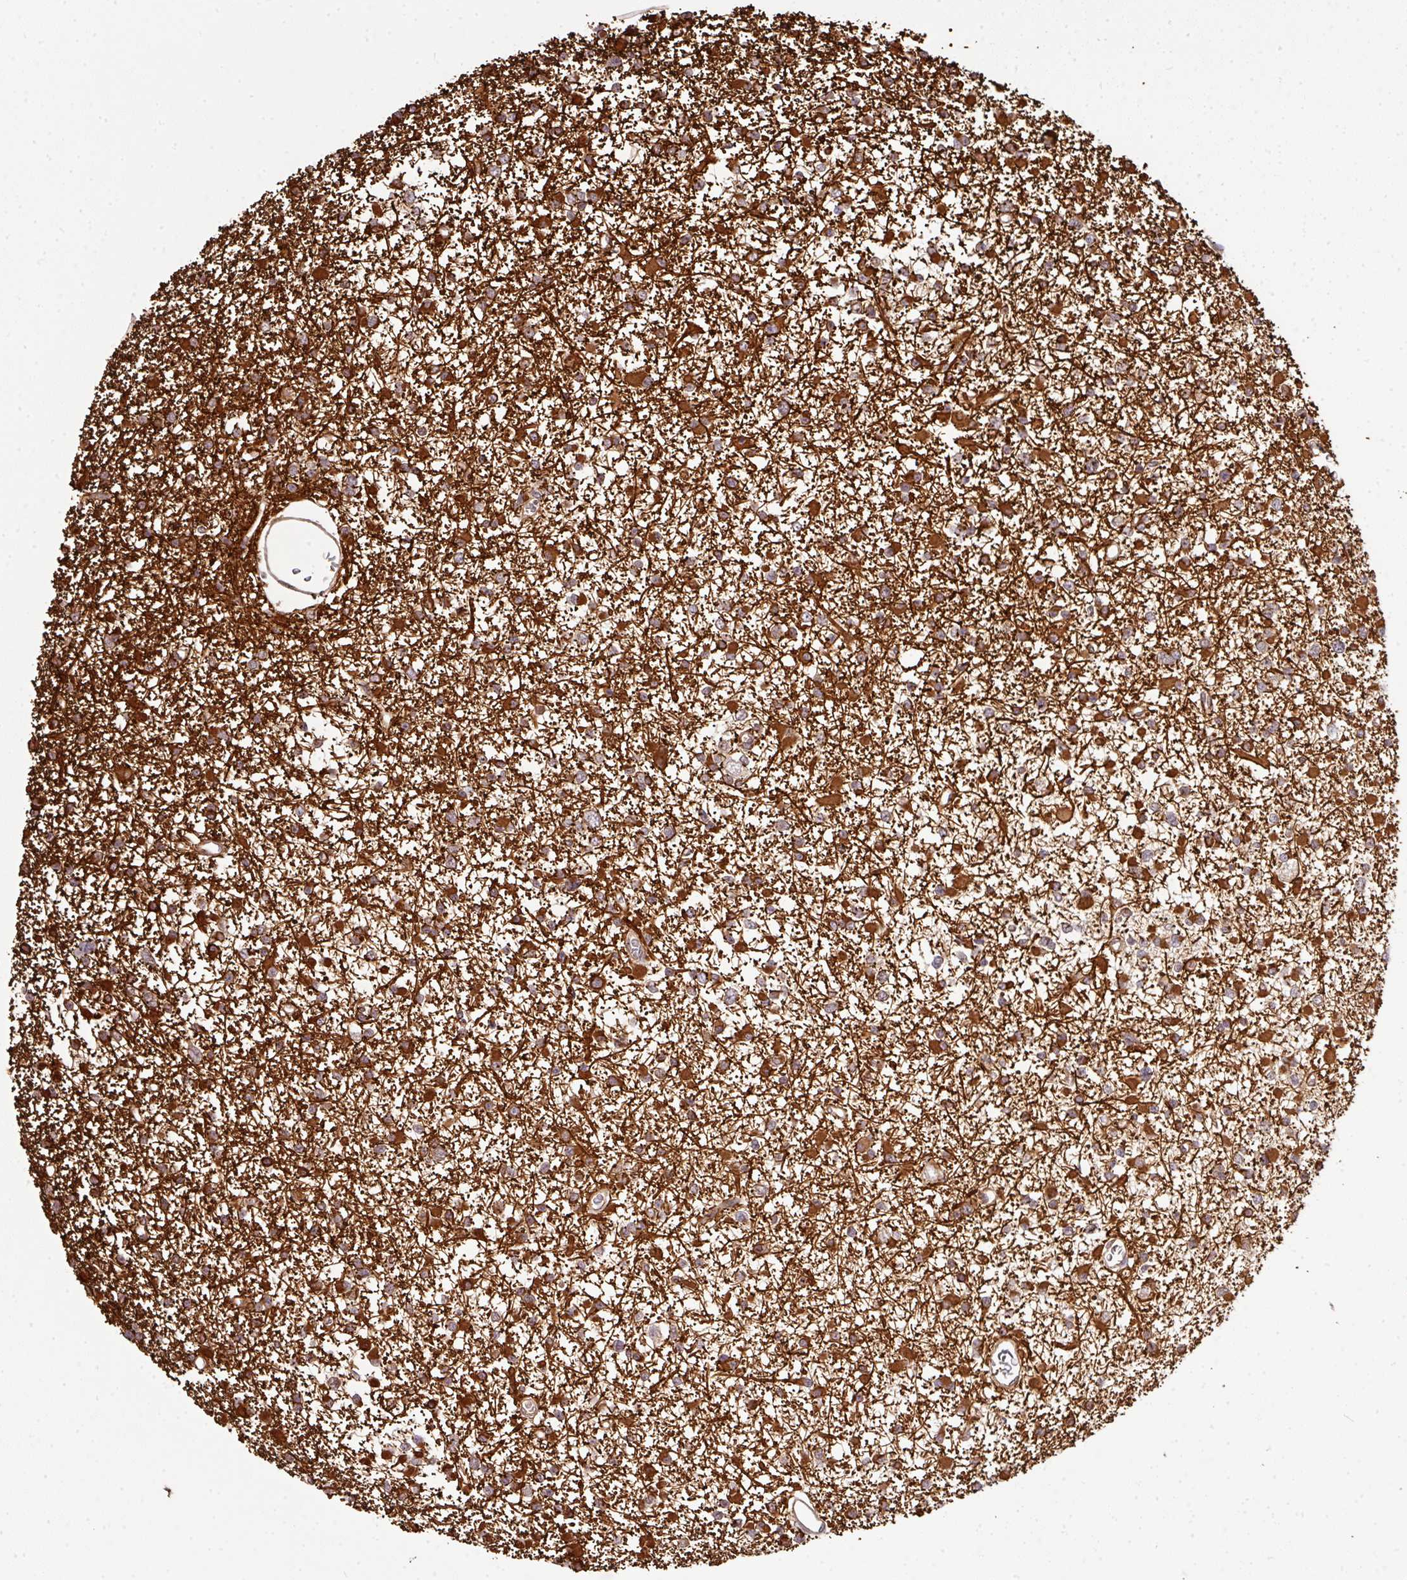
{"staining": {"intensity": "strong", "quantity": ">75%", "location": "cytoplasmic/membranous"}, "tissue": "glioma", "cell_type": "Tumor cells", "image_type": "cancer", "snomed": [{"axis": "morphology", "description": "Glioma, malignant, Low grade"}, {"axis": "topography", "description": "Brain"}], "caption": "Protein expression analysis of human malignant glioma (low-grade) reveals strong cytoplasmic/membranous staining in approximately >75% of tumor cells.", "gene": "ARPIN", "patient": {"sex": "female", "age": 22}}